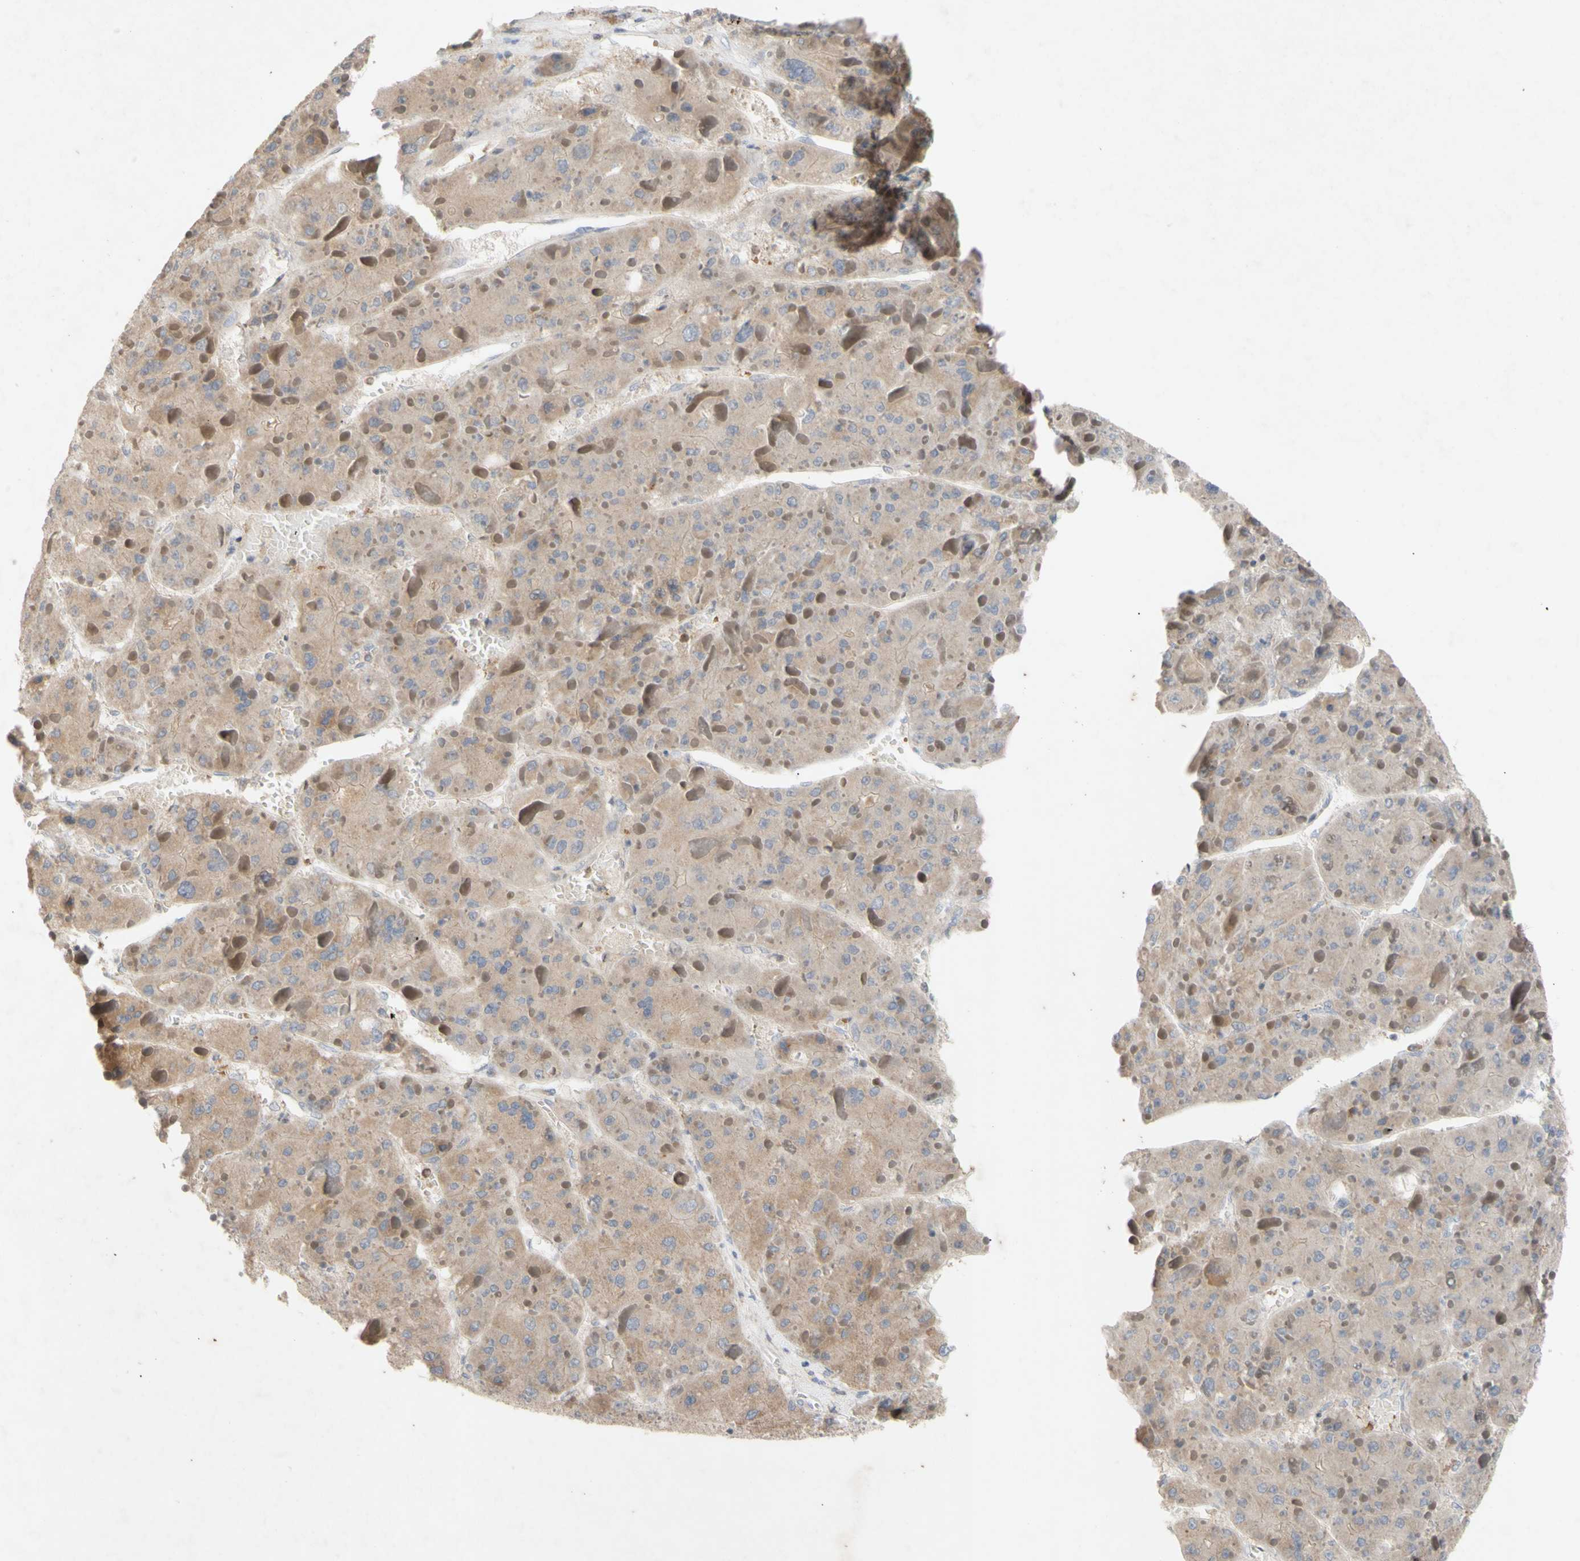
{"staining": {"intensity": "weak", "quantity": ">75%", "location": "cytoplasmic/membranous"}, "tissue": "liver cancer", "cell_type": "Tumor cells", "image_type": "cancer", "snomed": [{"axis": "morphology", "description": "Carcinoma, Hepatocellular, NOS"}, {"axis": "topography", "description": "Liver"}], "caption": "High-power microscopy captured an immunohistochemistry histopathology image of liver cancer, revealing weak cytoplasmic/membranous staining in about >75% of tumor cells.", "gene": "NECTIN3", "patient": {"sex": "female", "age": 73}}